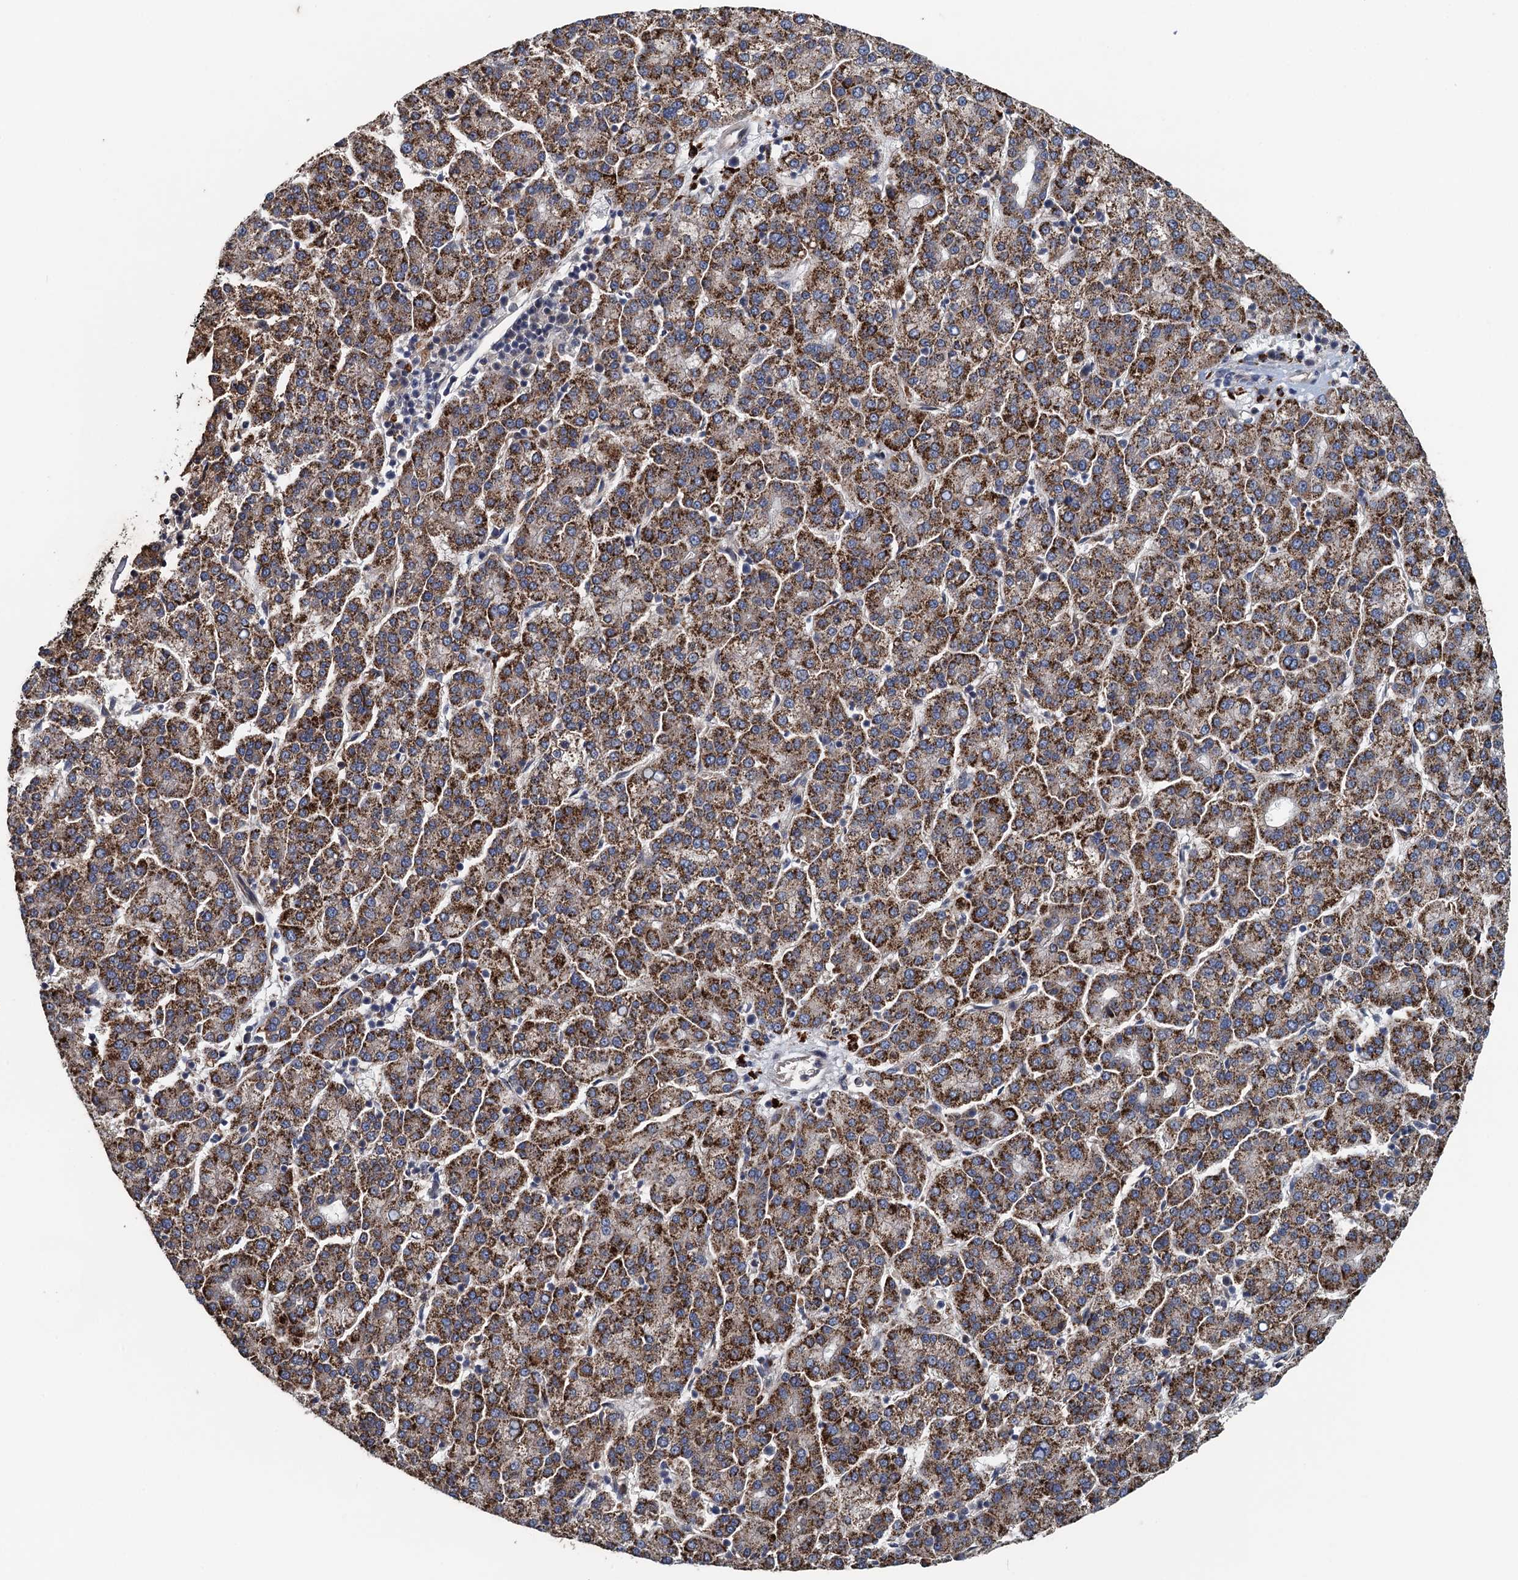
{"staining": {"intensity": "moderate", "quantity": ">75%", "location": "cytoplasmic/membranous"}, "tissue": "liver cancer", "cell_type": "Tumor cells", "image_type": "cancer", "snomed": [{"axis": "morphology", "description": "Carcinoma, Hepatocellular, NOS"}, {"axis": "topography", "description": "Liver"}], "caption": "Protein expression analysis of human liver cancer reveals moderate cytoplasmic/membranous expression in about >75% of tumor cells. The protein of interest is shown in brown color, while the nuclei are stained blue.", "gene": "KBTBD8", "patient": {"sex": "female", "age": 58}}